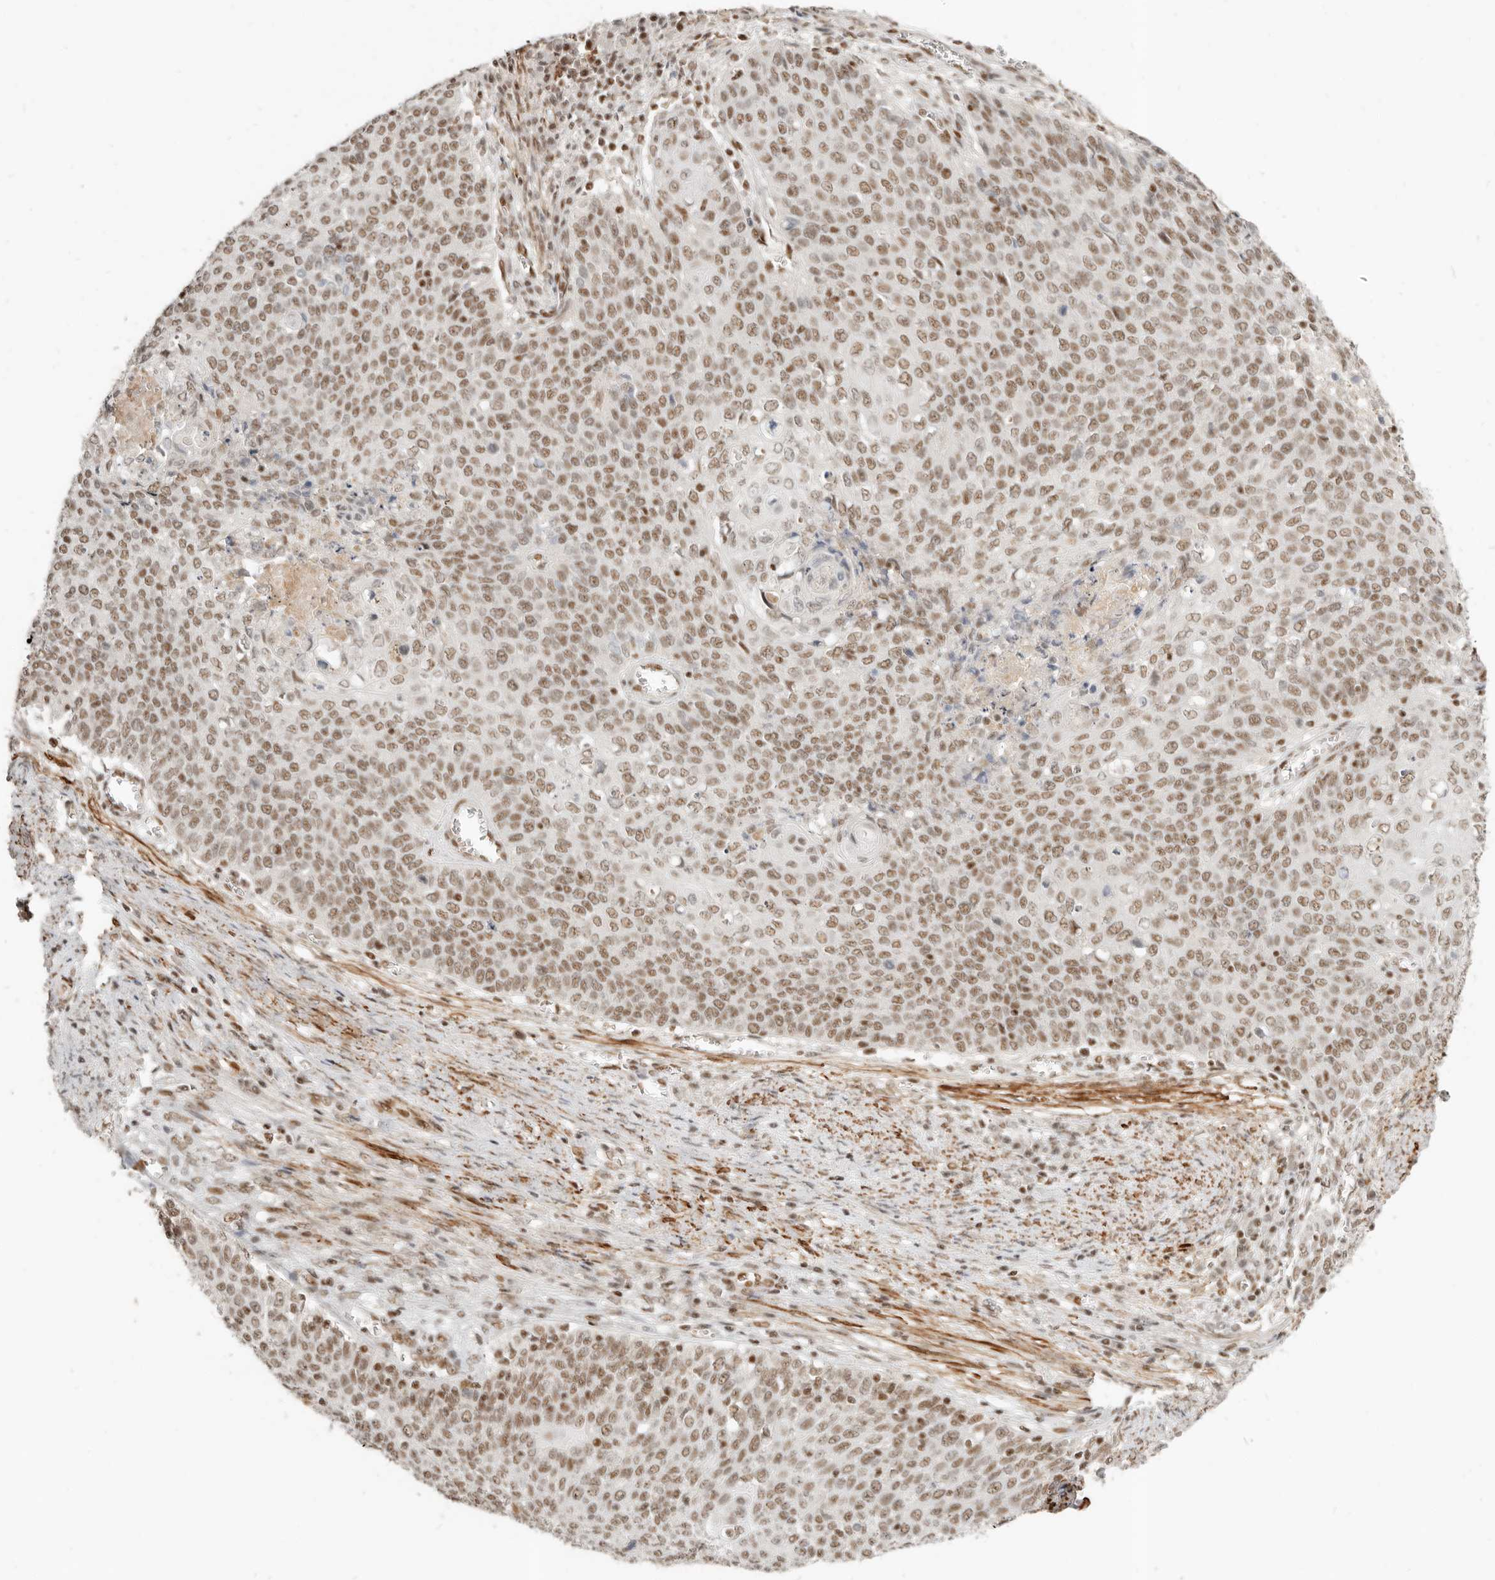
{"staining": {"intensity": "moderate", "quantity": ">75%", "location": "nuclear"}, "tissue": "cervical cancer", "cell_type": "Tumor cells", "image_type": "cancer", "snomed": [{"axis": "morphology", "description": "Squamous cell carcinoma, NOS"}, {"axis": "topography", "description": "Cervix"}], "caption": "This photomicrograph demonstrates cervical squamous cell carcinoma stained with immunohistochemistry (IHC) to label a protein in brown. The nuclear of tumor cells show moderate positivity for the protein. Nuclei are counter-stained blue.", "gene": "GABPA", "patient": {"sex": "female", "age": 39}}